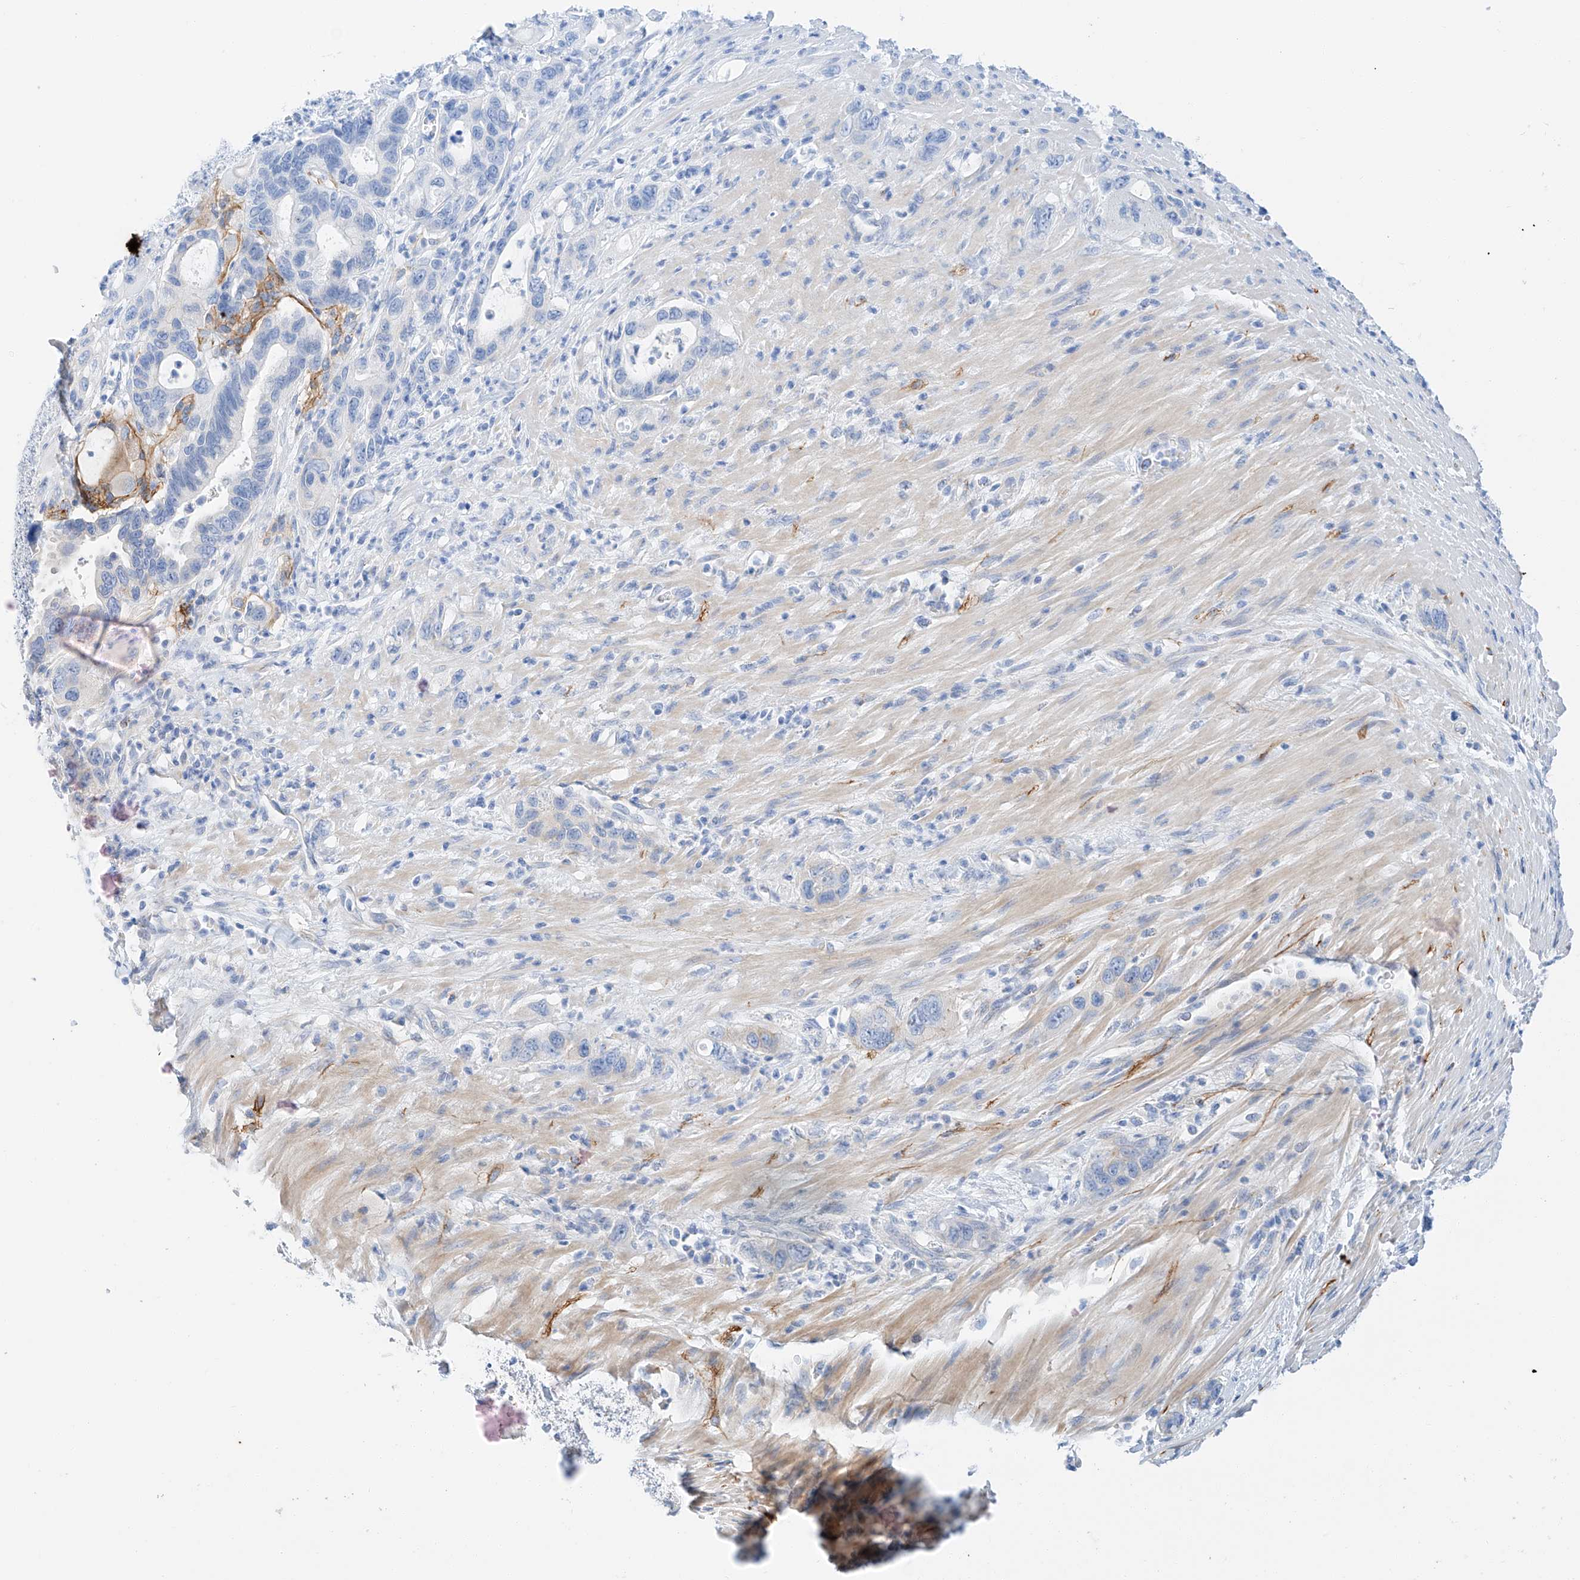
{"staining": {"intensity": "weak", "quantity": "<25%", "location": "cytoplasmic/membranous"}, "tissue": "pancreatic cancer", "cell_type": "Tumor cells", "image_type": "cancer", "snomed": [{"axis": "morphology", "description": "Adenocarcinoma, NOS"}, {"axis": "topography", "description": "Pancreas"}], "caption": "A high-resolution histopathology image shows IHC staining of pancreatic cancer (adenocarcinoma), which displays no significant staining in tumor cells.", "gene": "MINDY4", "patient": {"sex": "female", "age": 71}}